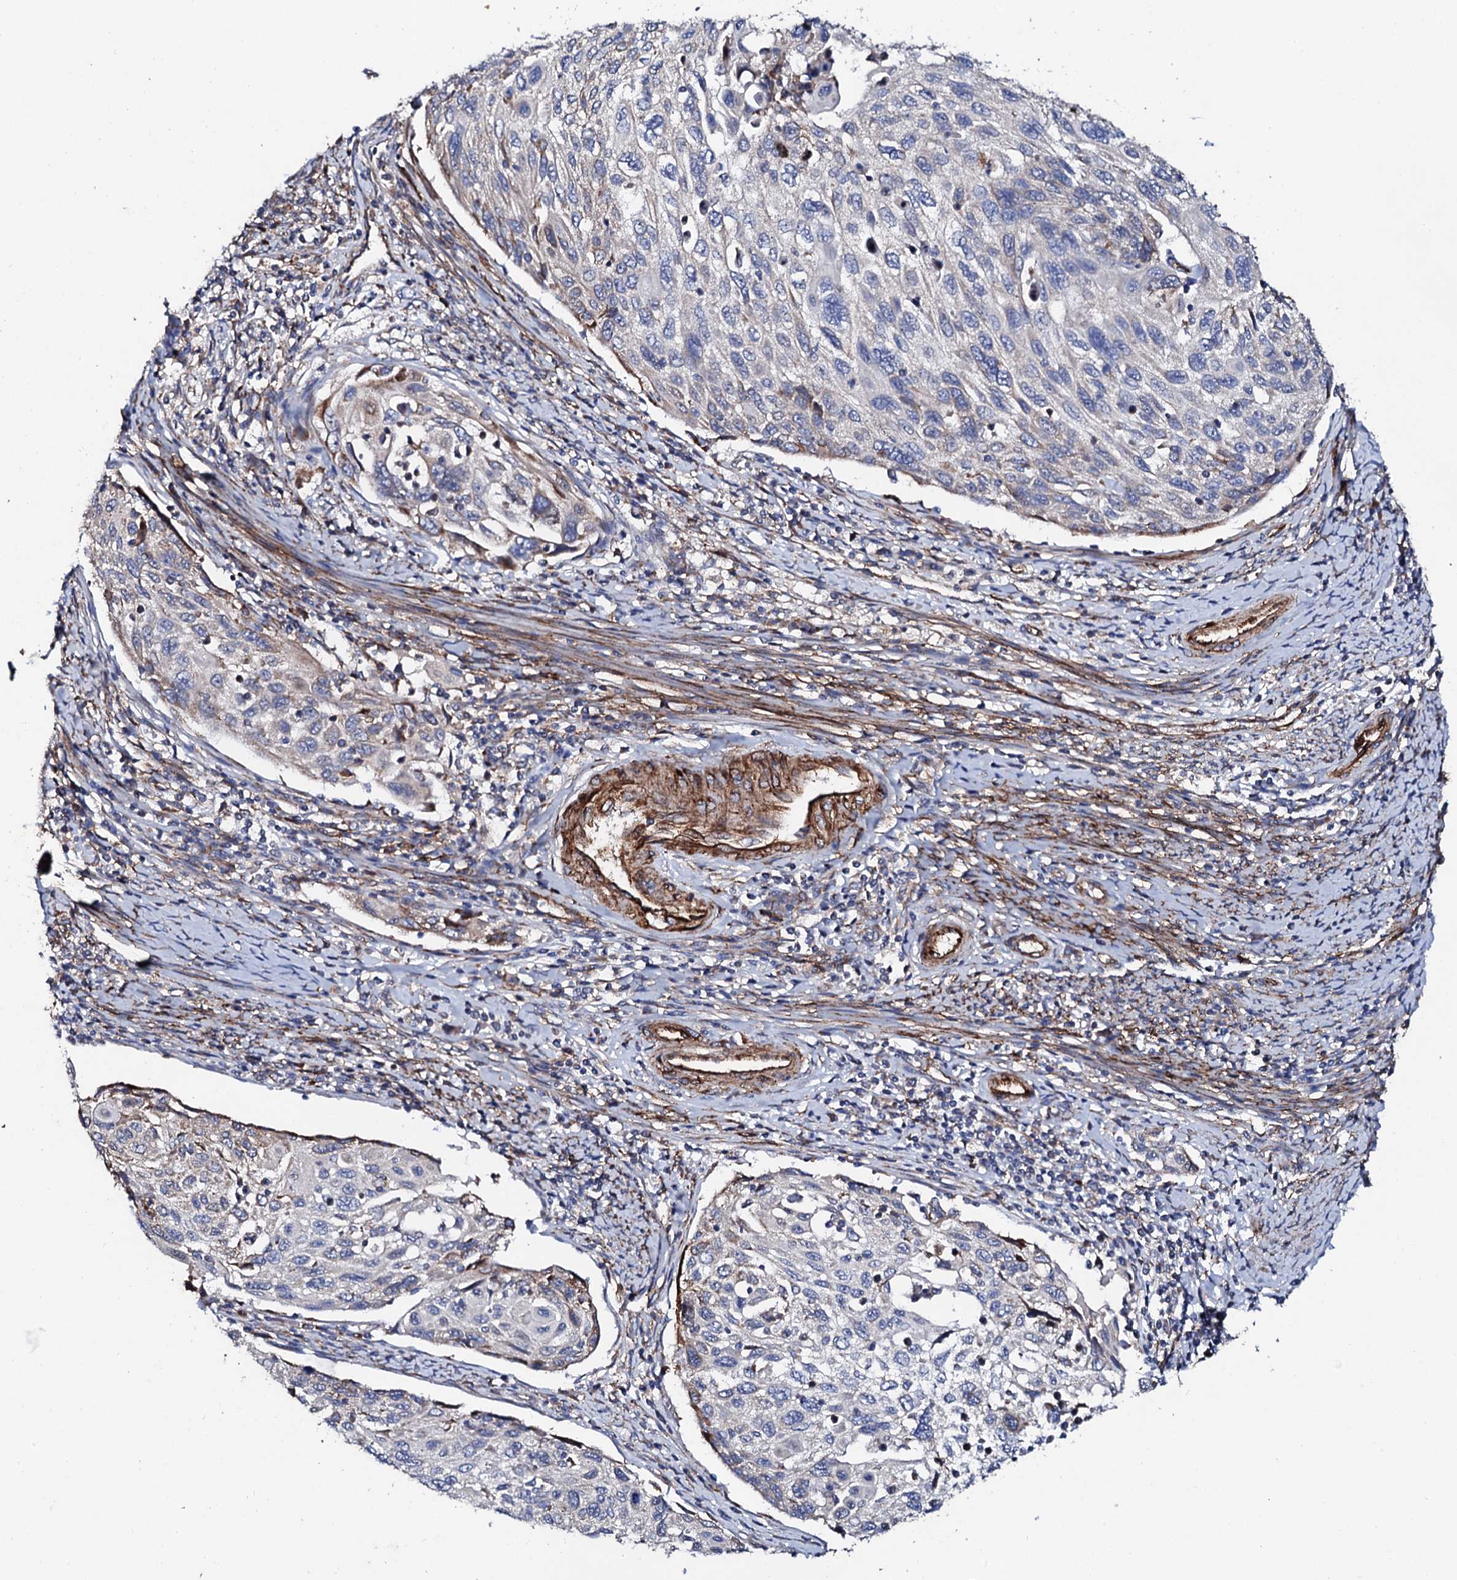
{"staining": {"intensity": "weak", "quantity": "<25%", "location": "cytoplasmic/membranous"}, "tissue": "cervical cancer", "cell_type": "Tumor cells", "image_type": "cancer", "snomed": [{"axis": "morphology", "description": "Squamous cell carcinoma, NOS"}, {"axis": "topography", "description": "Cervix"}], "caption": "This is an immunohistochemistry photomicrograph of cervical cancer (squamous cell carcinoma). There is no staining in tumor cells.", "gene": "DBX1", "patient": {"sex": "female", "age": 70}}